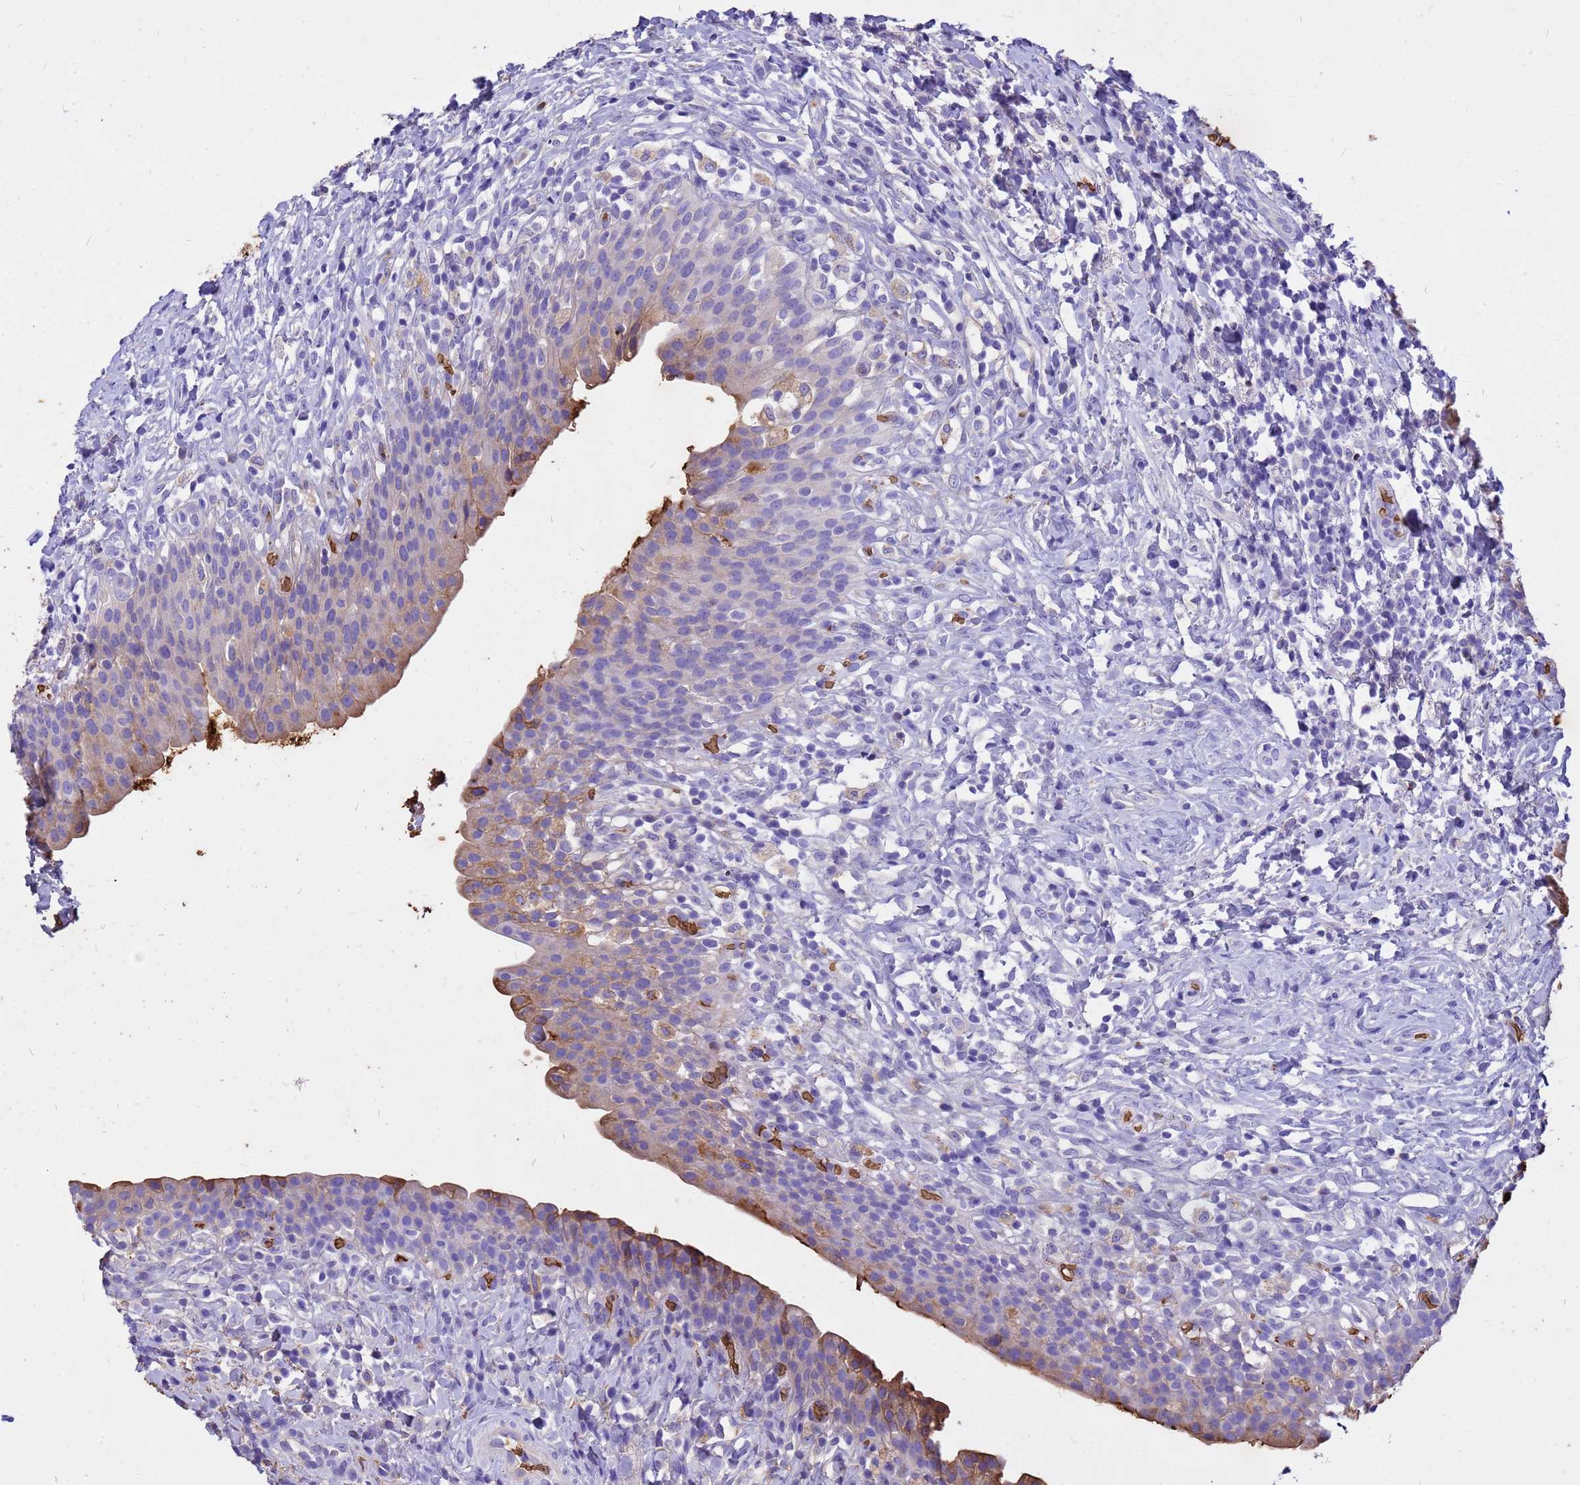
{"staining": {"intensity": "strong", "quantity": "<25%", "location": "cytoplasmic/membranous"}, "tissue": "urinary bladder", "cell_type": "Urothelial cells", "image_type": "normal", "snomed": [{"axis": "morphology", "description": "Normal tissue, NOS"}, {"axis": "morphology", "description": "Inflammation, NOS"}, {"axis": "topography", "description": "Urinary bladder"}], "caption": "Strong cytoplasmic/membranous staining for a protein is appreciated in about <25% of urothelial cells of unremarkable urinary bladder using immunohistochemistry (IHC).", "gene": "HBA1", "patient": {"sex": "male", "age": 64}}